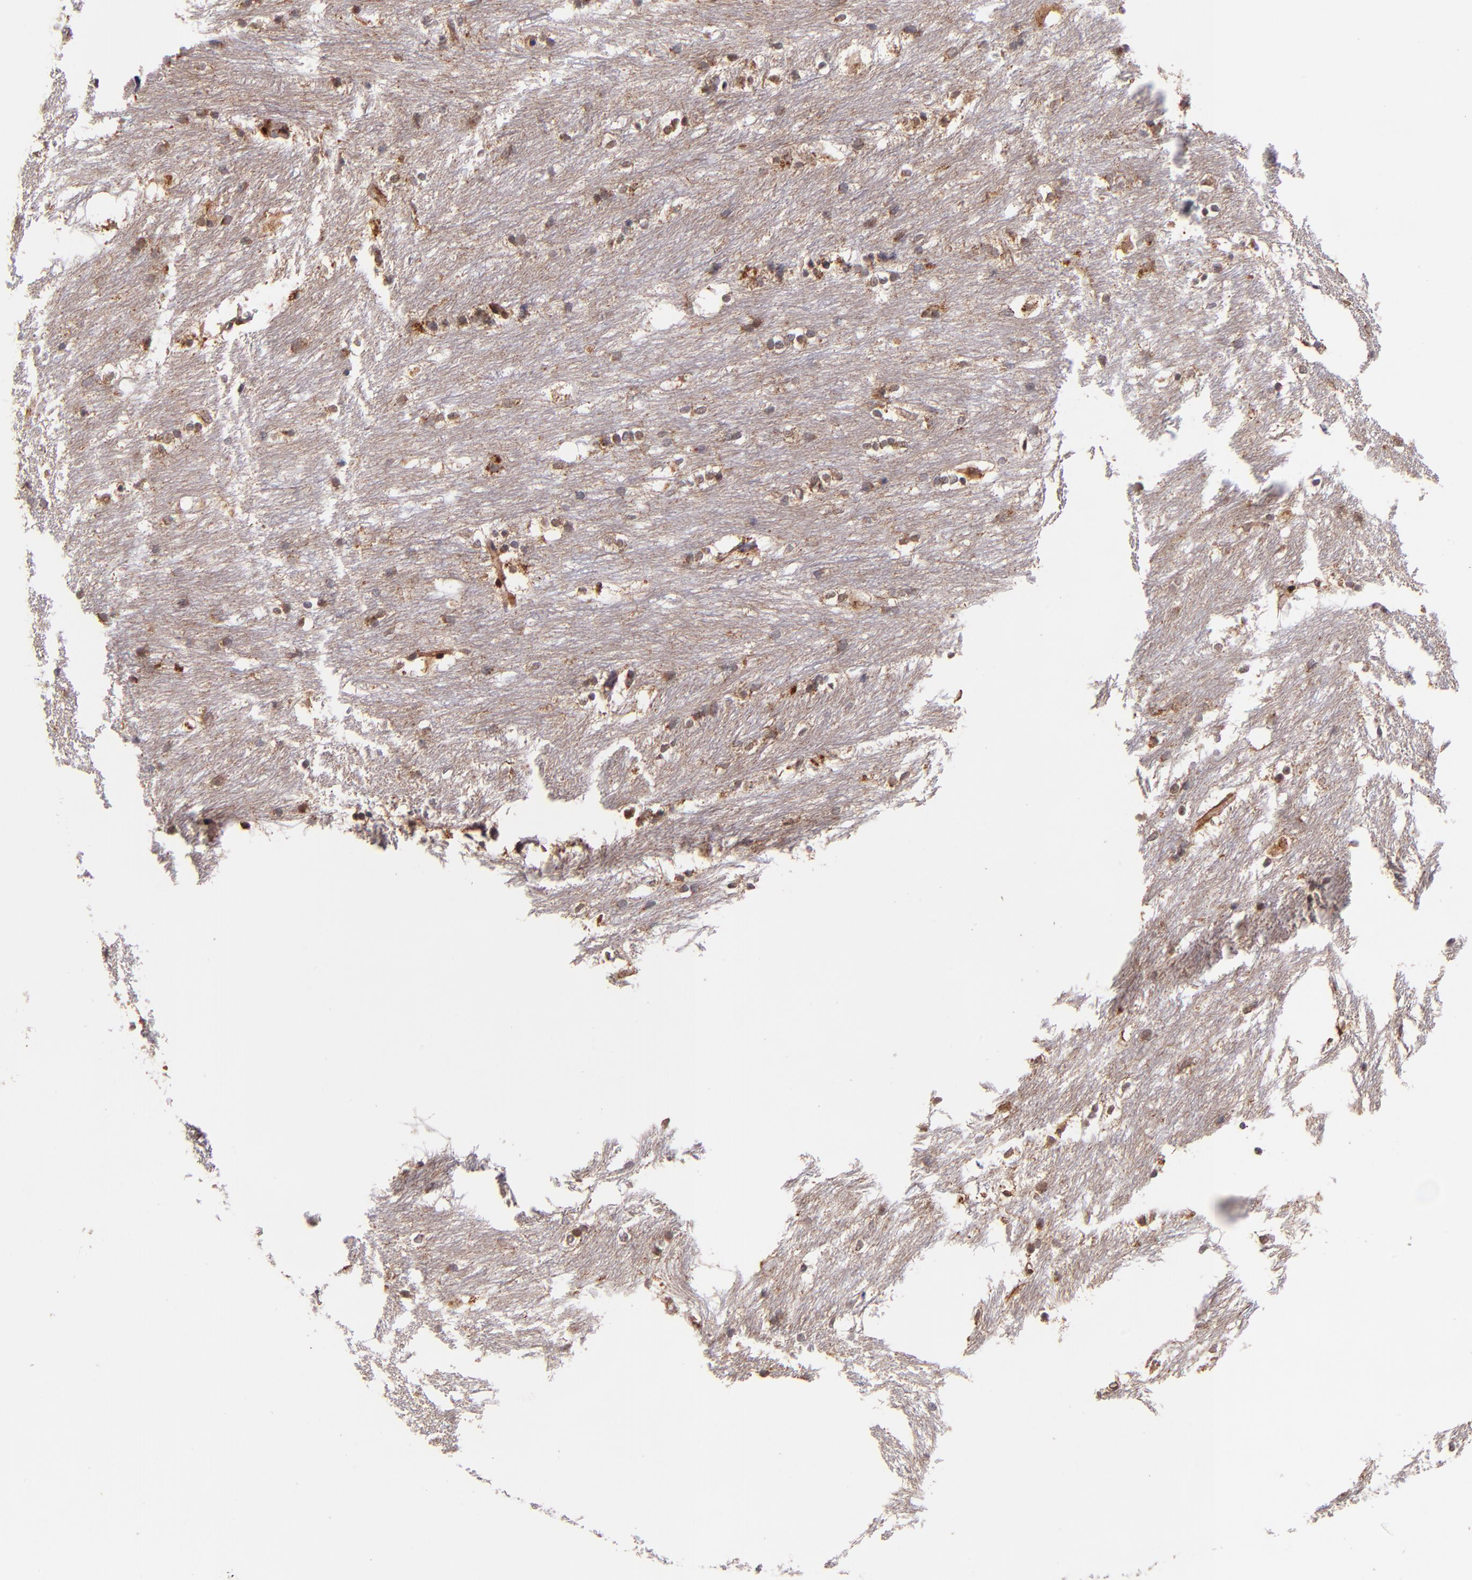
{"staining": {"intensity": "weak", "quantity": "25%-75%", "location": "cytoplasmic/membranous"}, "tissue": "caudate", "cell_type": "Glial cells", "image_type": "normal", "snomed": [{"axis": "morphology", "description": "Normal tissue, NOS"}, {"axis": "topography", "description": "Lateral ventricle wall"}], "caption": "Glial cells show weak cytoplasmic/membranous staining in about 25%-75% of cells in normal caudate. The staining was performed using DAB (3,3'-diaminobenzidine) to visualize the protein expression in brown, while the nuclei were stained in blue with hematoxylin (Magnification: 20x).", "gene": "STX8", "patient": {"sex": "female", "age": 19}}